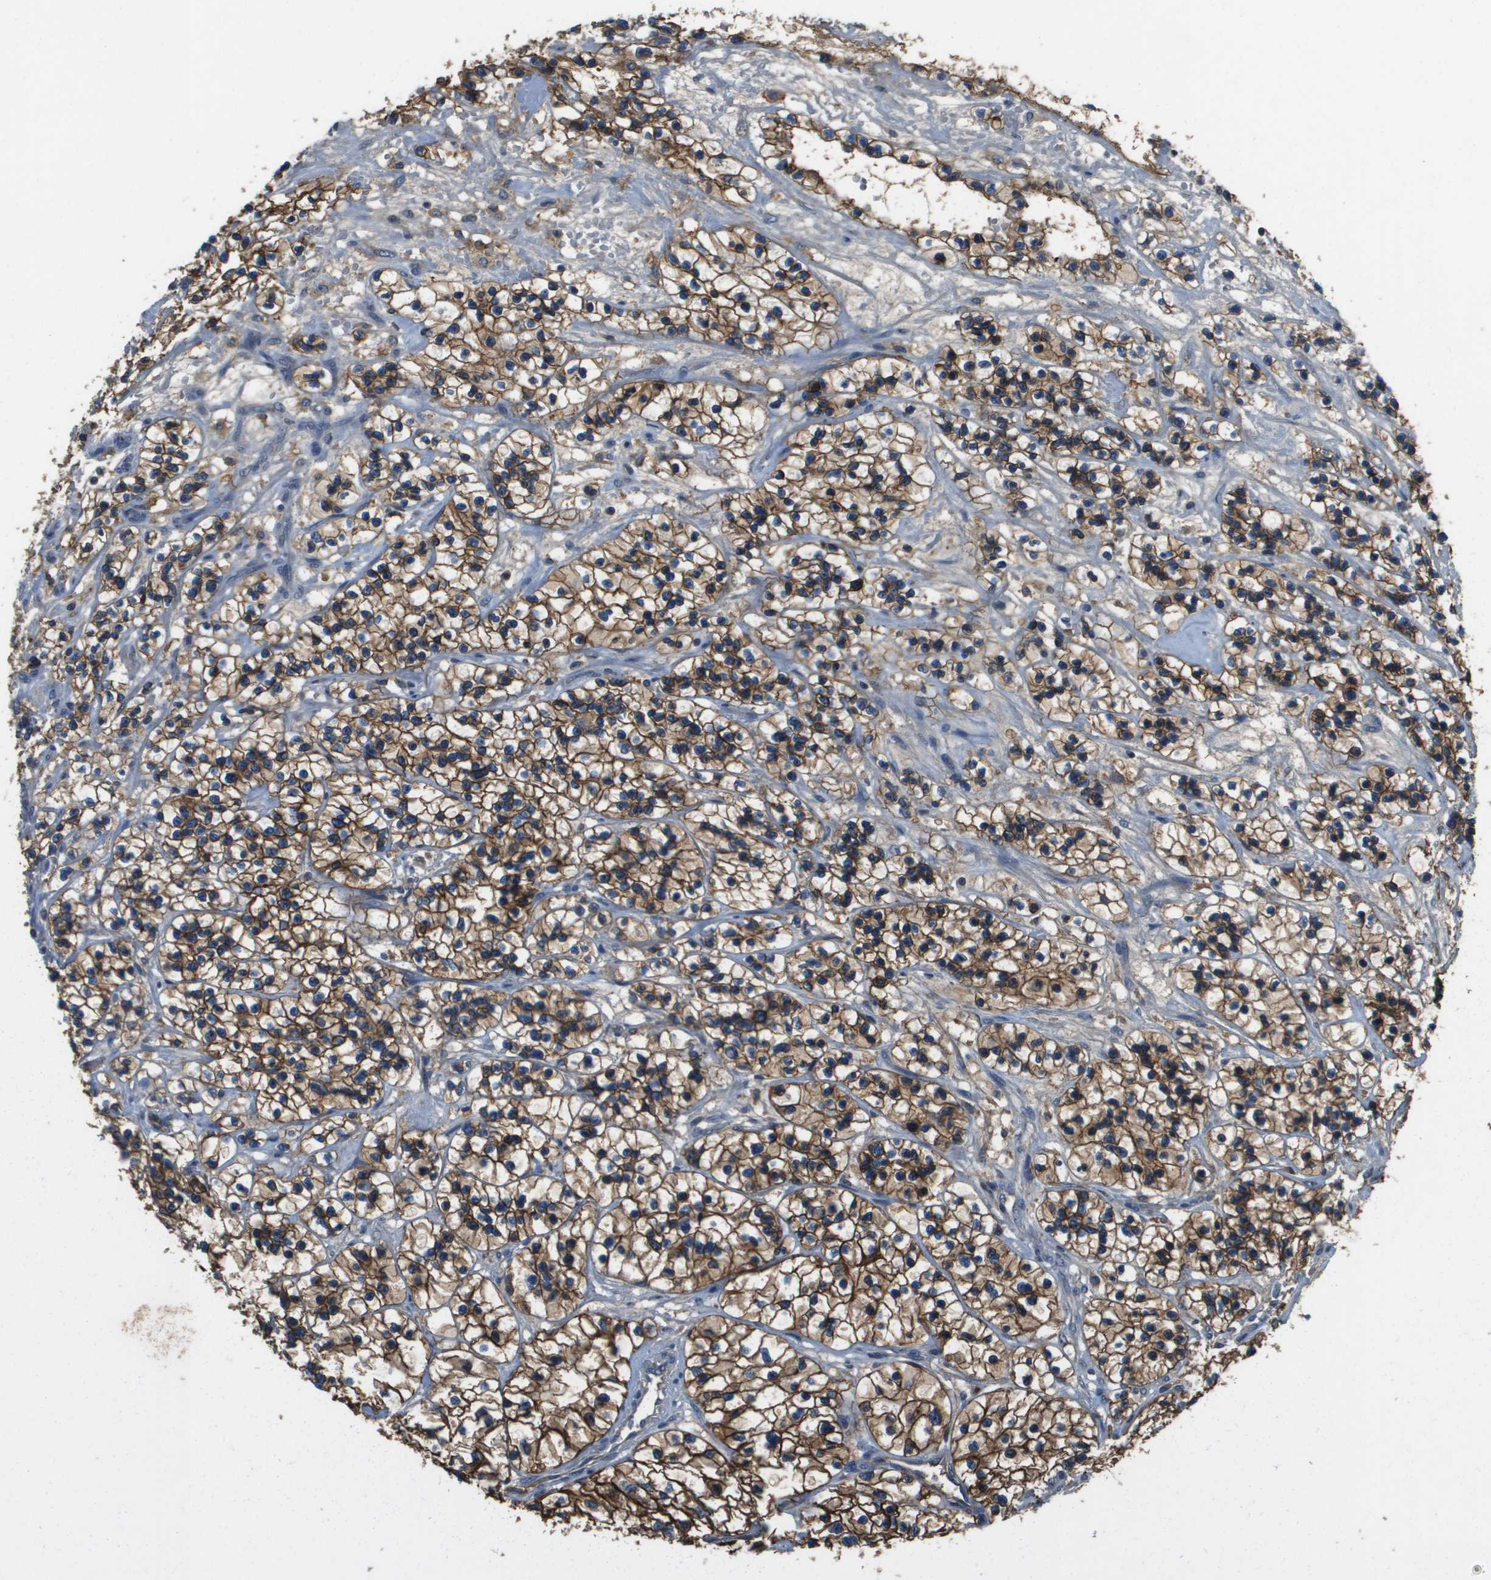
{"staining": {"intensity": "strong", "quantity": ">75%", "location": "cytoplasmic/membranous"}, "tissue": "renal cancer", "cell_type": "Tumor cells", "image_type": "cancer", "snomed": [{"axis": "morphology", "description": "Adenocarcinoma, NOS"}, {"axis": "topography", "description": "Kidney"}], "caption": "Renal cancer stained with a protein marker shows strong staining in tumor cells.", "gene": "SLC16A3", "patient": {"sex": "female", "age": 57}}